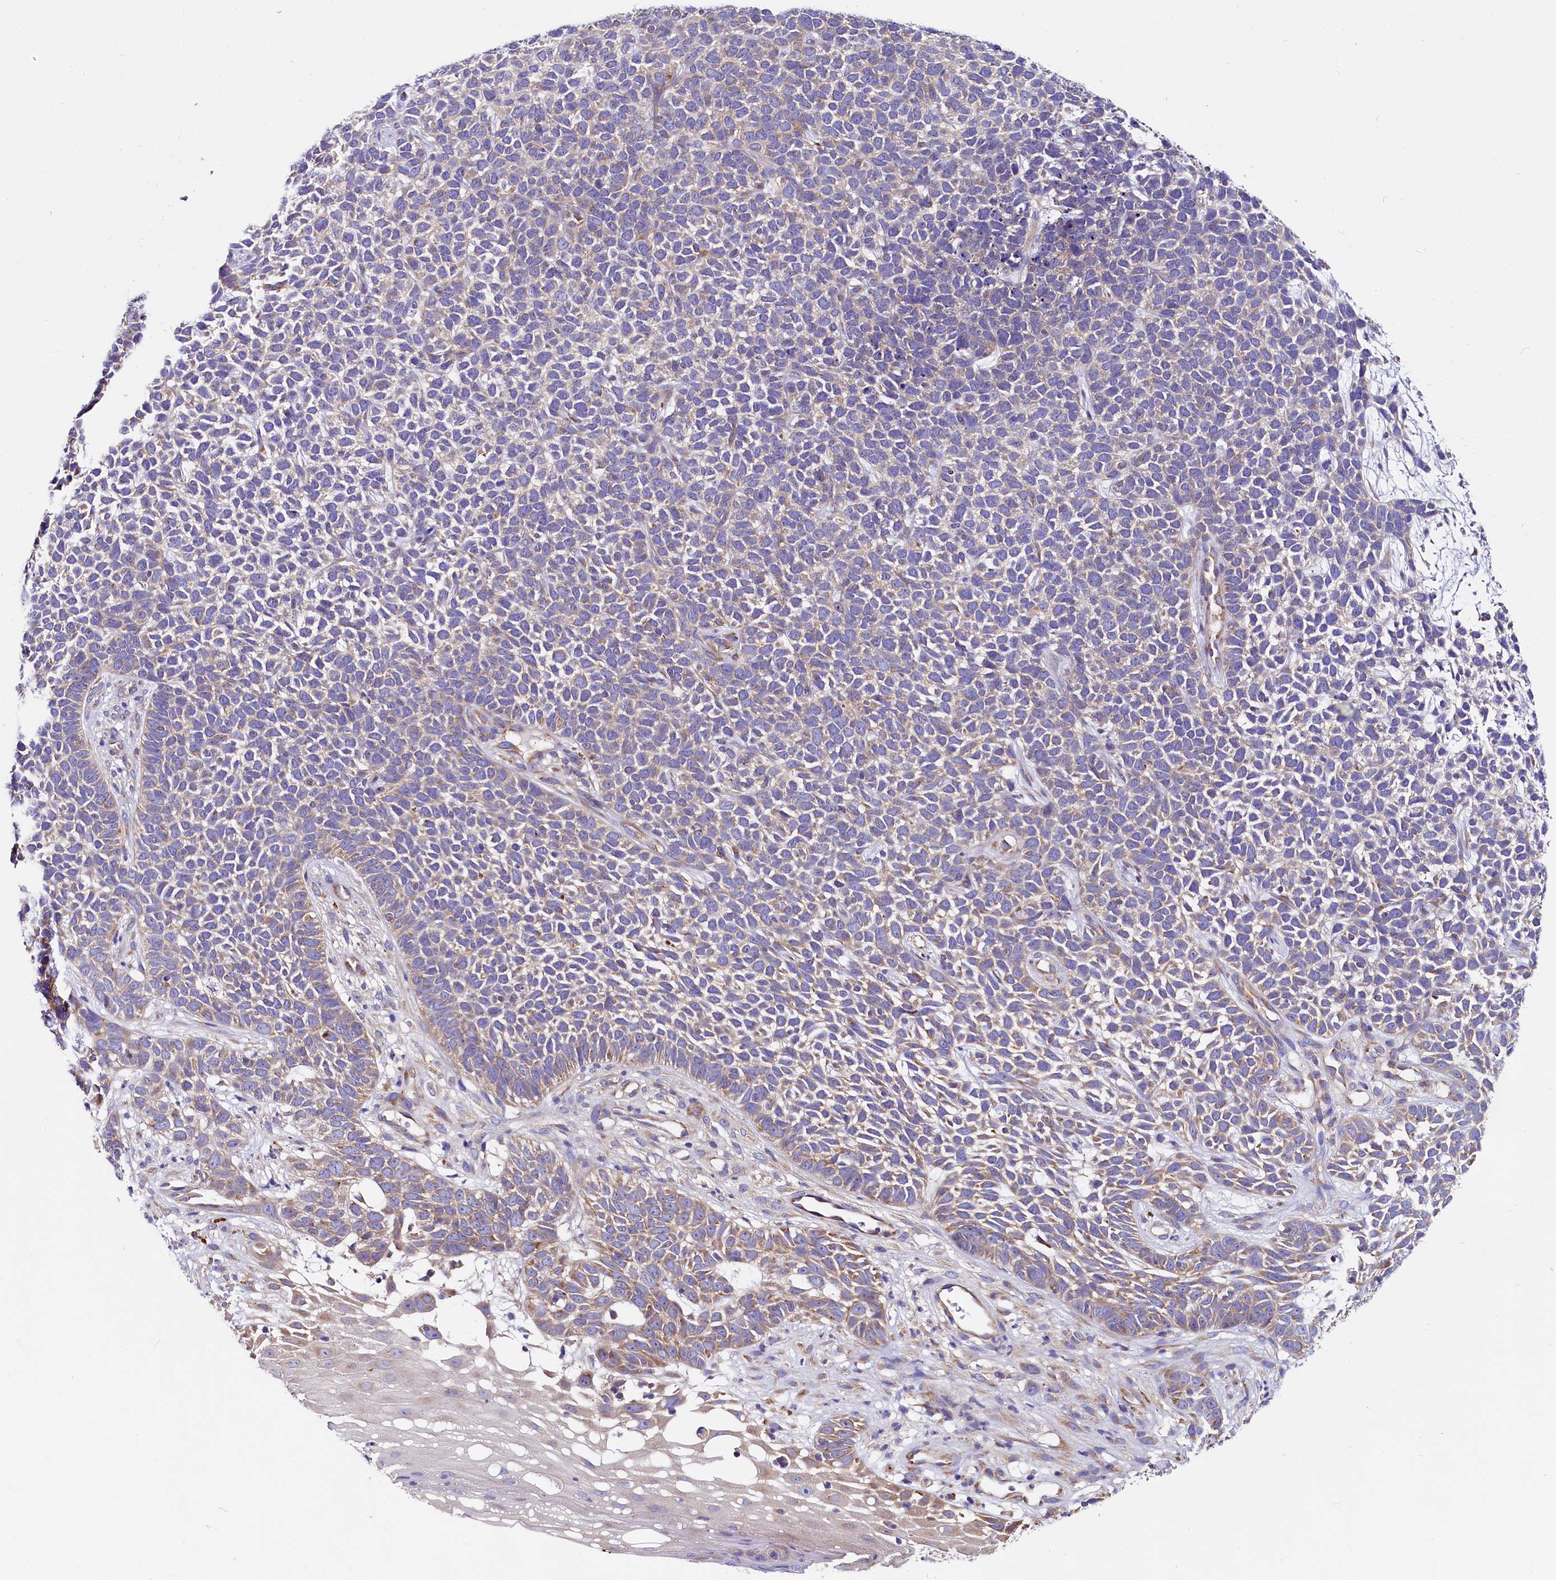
{"staining": {"intensity": "weak", "quantity": "25%-75%", "location": "cytoplasmic/membranous"}, "tissue": "skin cancer", "cell_type": "Tumor cells", "image_type": "cancer", "snomed": [{"axis": "morphology", "description": "Basal cell carcinoma"}, {"axis": "topography", "description": "Skin"}], "caption": "A low amount of weak cytoplasmic/membranous expression is seen in about 25%-75% of tumor cells in skin basal cell carcinoma tissue.", "gene": "QARS1", "patient": {"sex": "female", "age": 84}}